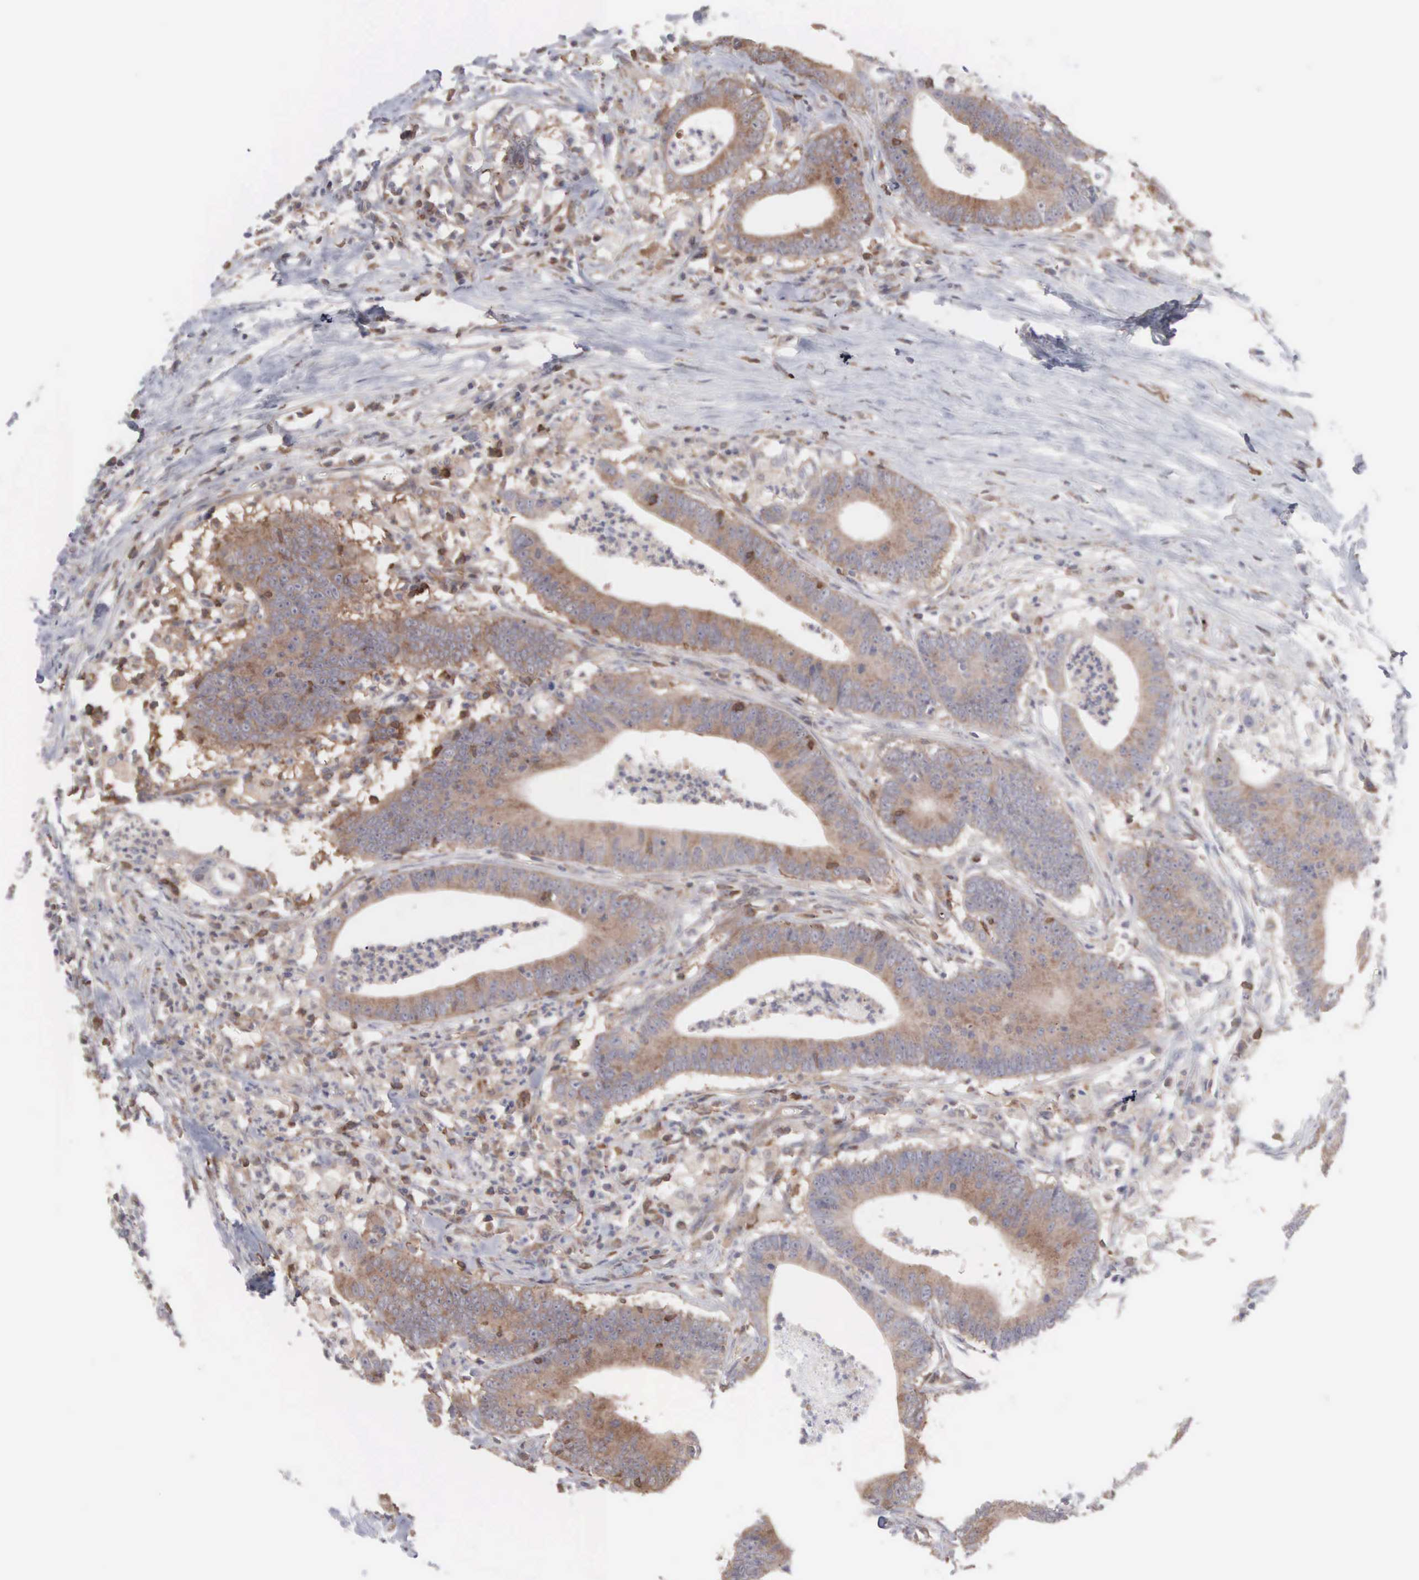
{"staining": {"intensity": "moderate", "quantity": ">75%", "location": "cytoplasmic/membranous"}, "tissue": "colorectal cancer", "cell_type": "Tumor cells", "image_type": "cancer", "snomed": [{"axis": "morphology", "description": "Adenocarcinoma, NOS"}, {"axis": "topography", "description": "Colon"}], "caption": "High-power microscopy captured an immunohistochemistry (IHC) image of colorectal adenocarcinoma, revealing moderate cytoplasmic/membranous positivity in approximately >75% of tumor cells.", "gene": "MTHFD1", "patient": {"sex": "male", "age": 55}}